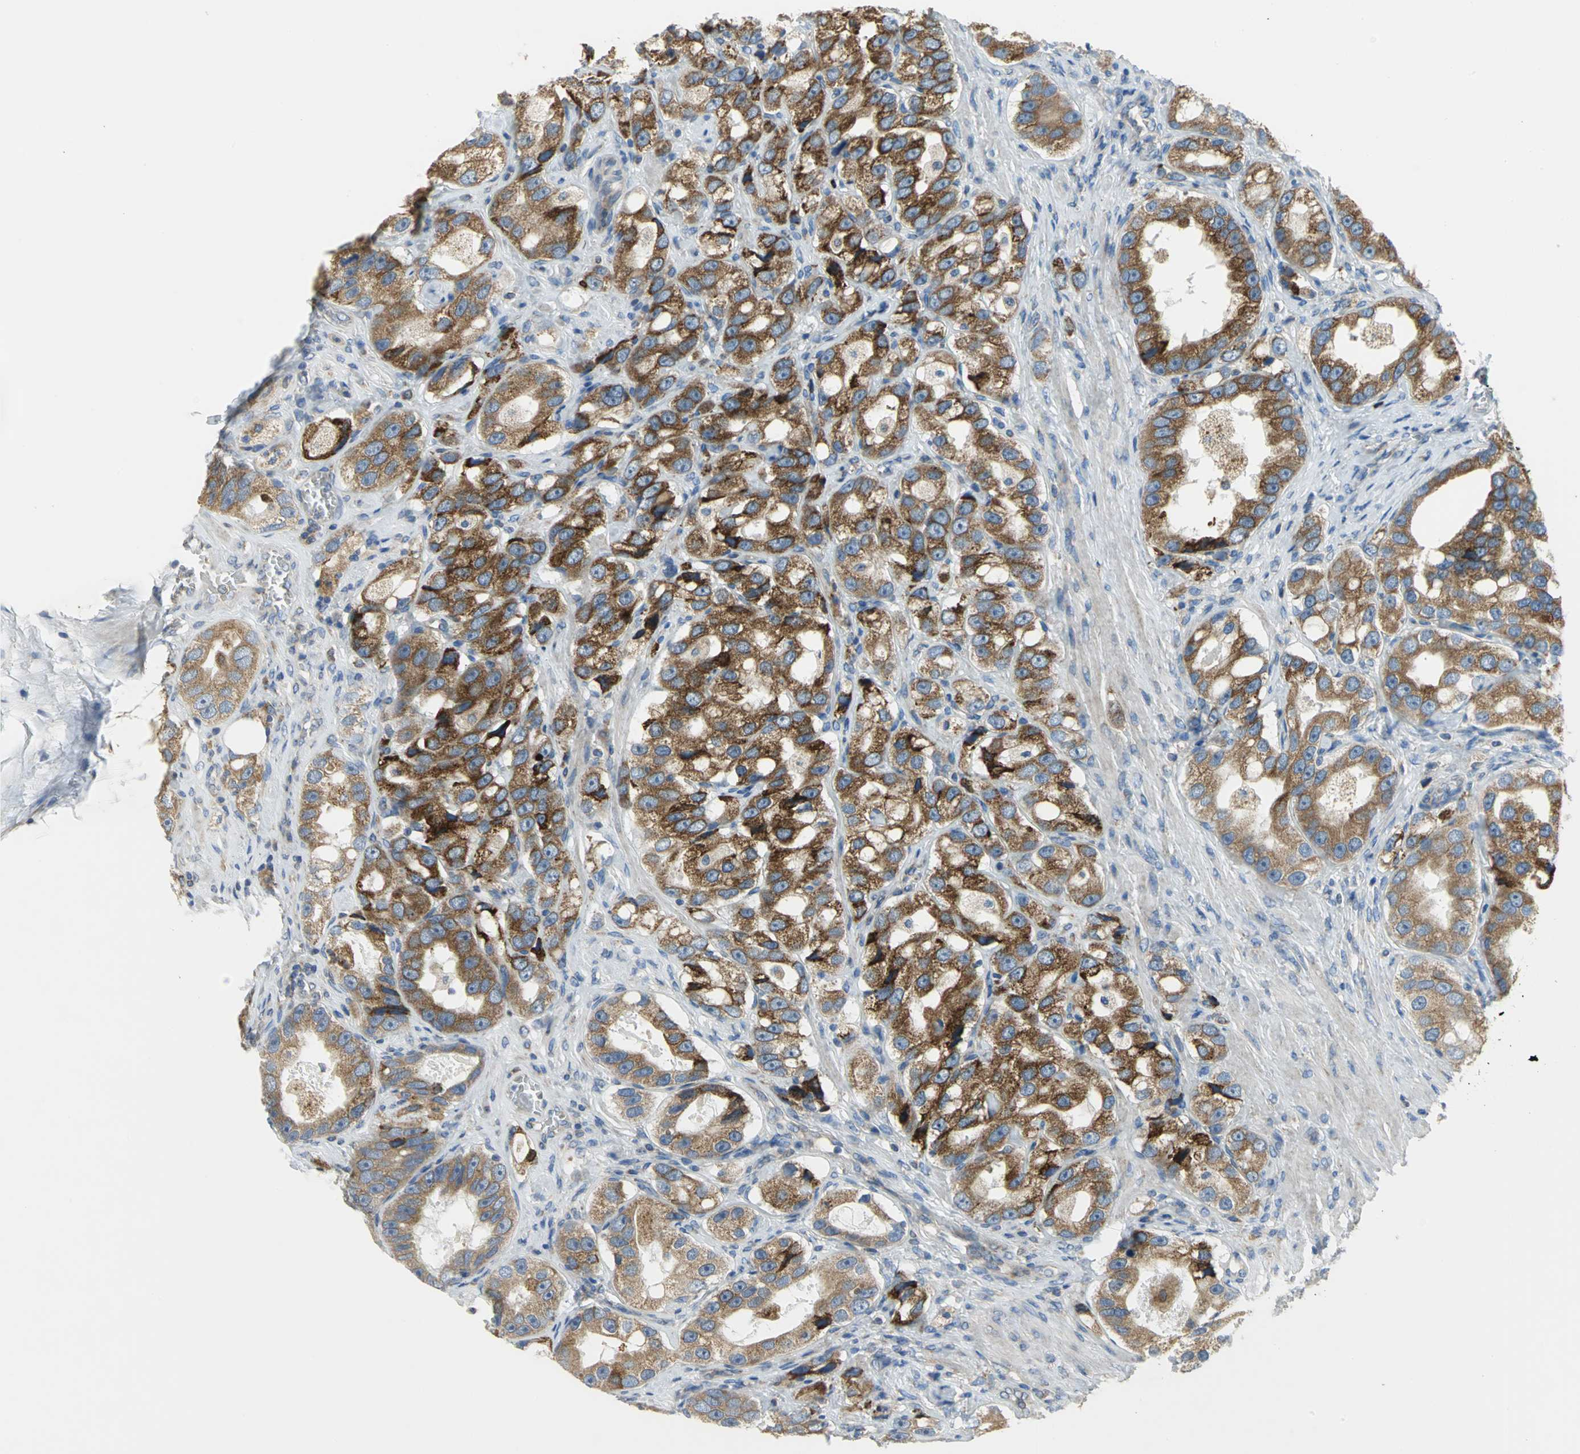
{"staining": {"intensity": "strong", "quantity": ">75%", "location": "cytoplasmic/membranous"}, "tissue": "prostate cancer", "cell_type": "Tumor cells", "image_type": "cancer", "snomed": [{"axis": "morphology", "description": "Adenocarcinoma, High grade"}, {"axis": "topography", "description": "Prostate"}], "caption": "Immunohistochemical staining of prostate high-grade adenocarcinoma demonstrates strong cytoplasmic/membranous protein expression in approximately >75% of tumor cells.", "gene": "TULP4", "patient": {"sex": "male", "age": 63}}